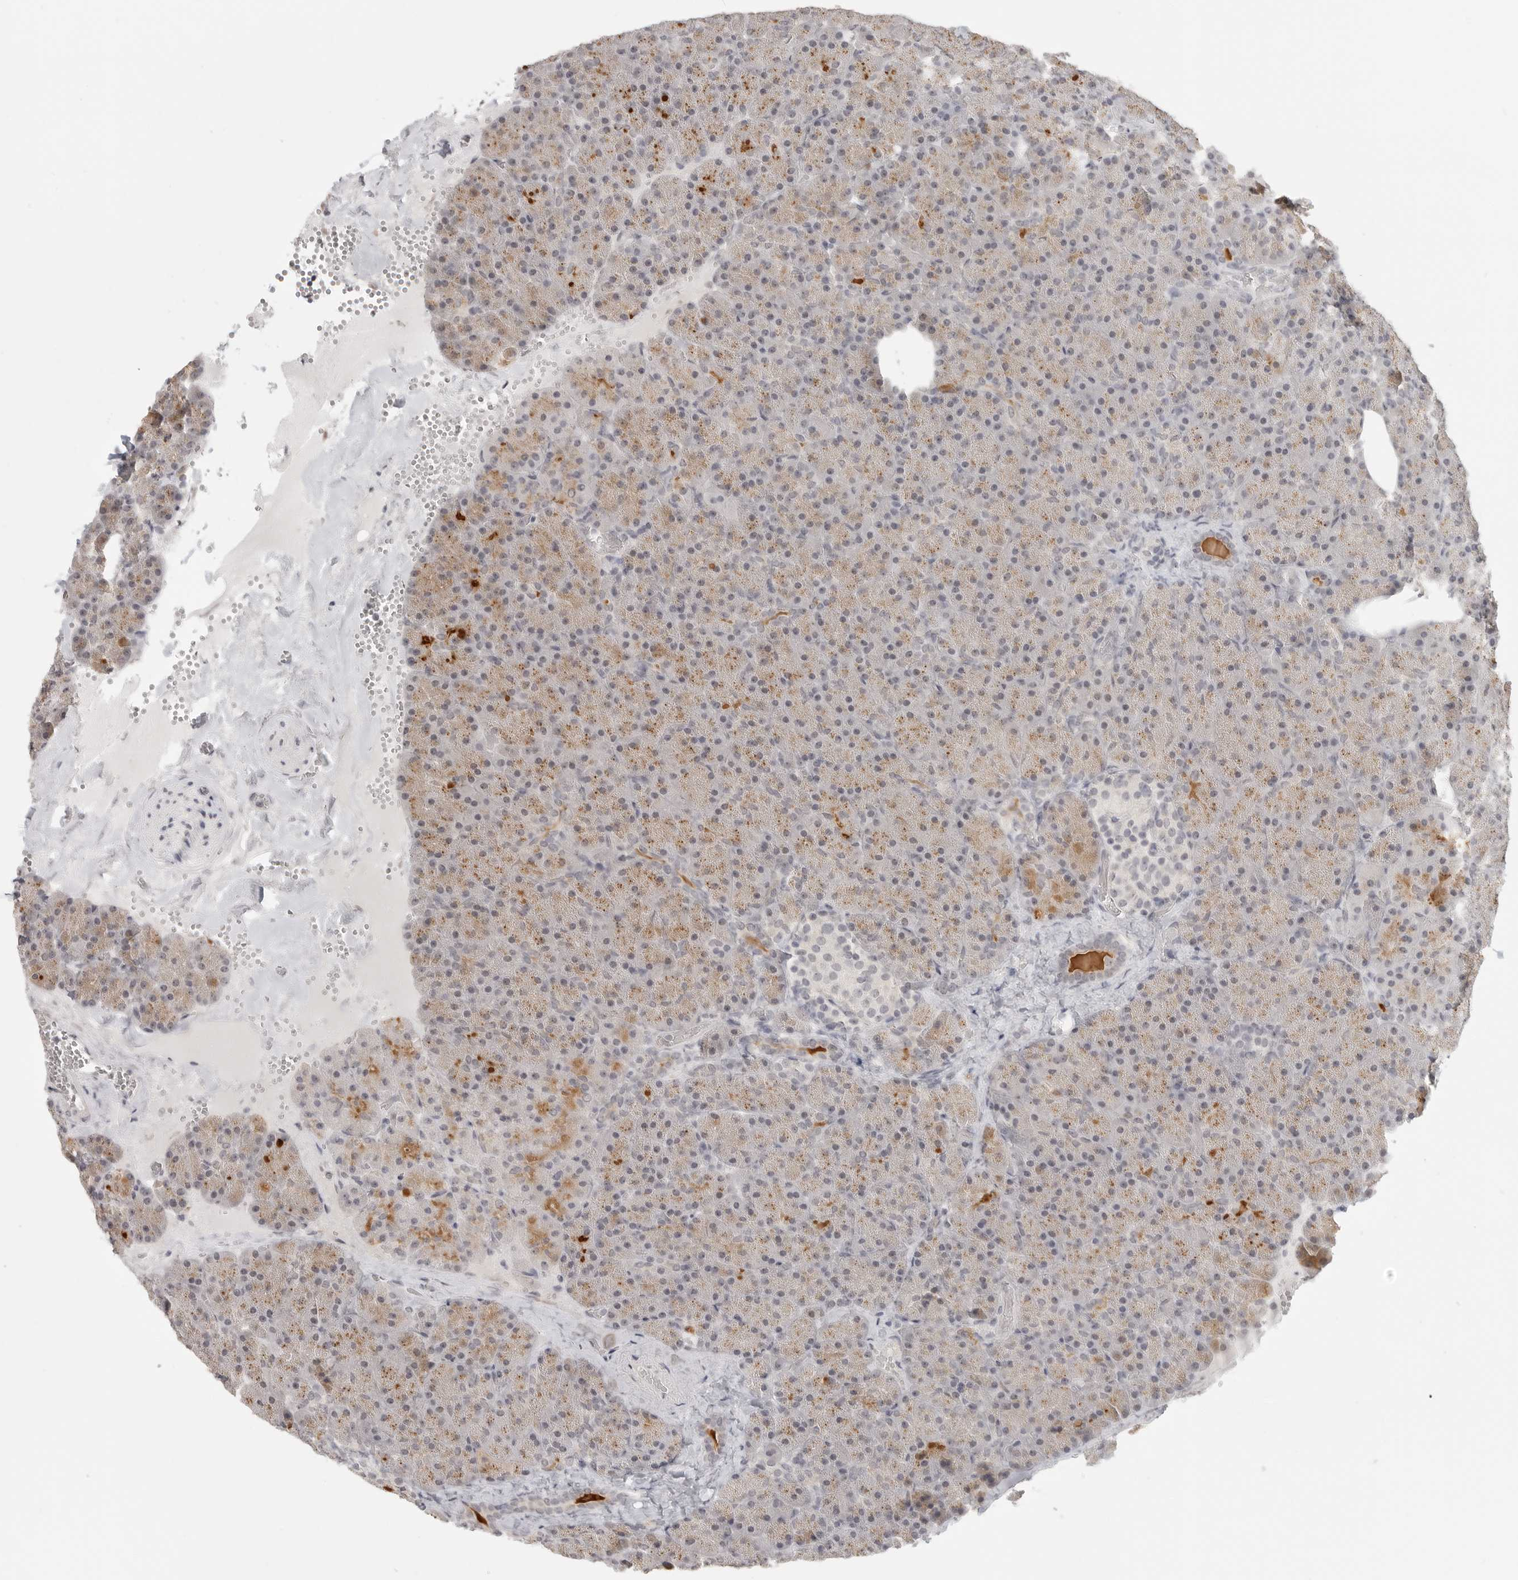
{"staining": {"intensity": "moderate", "quantity": ">75%", "location": "cytoplasmic/membranous"}, "tissue": "pancreas", "cell_type": "Exocrine glandular cells", "image_type": "normal", "snomed": [{"axis": "morphology", "description": "Normal tissue, NOS"}, {"axis": "morphology", "description": "Carcinoid, malignant, NOS"}, {"axis": "topography", "description": "Pancreas"}], "caption": "Immunohistochemistry (DAB (3,3'-diaminobenzidine)) staining of unremarkable pancreas displays moderate cytoplasmic/membranous protein expression in approximately >75% of exocrine glandular cells.", "gene": "KLK11", "patient": {"sex": "female", "age": 35}}